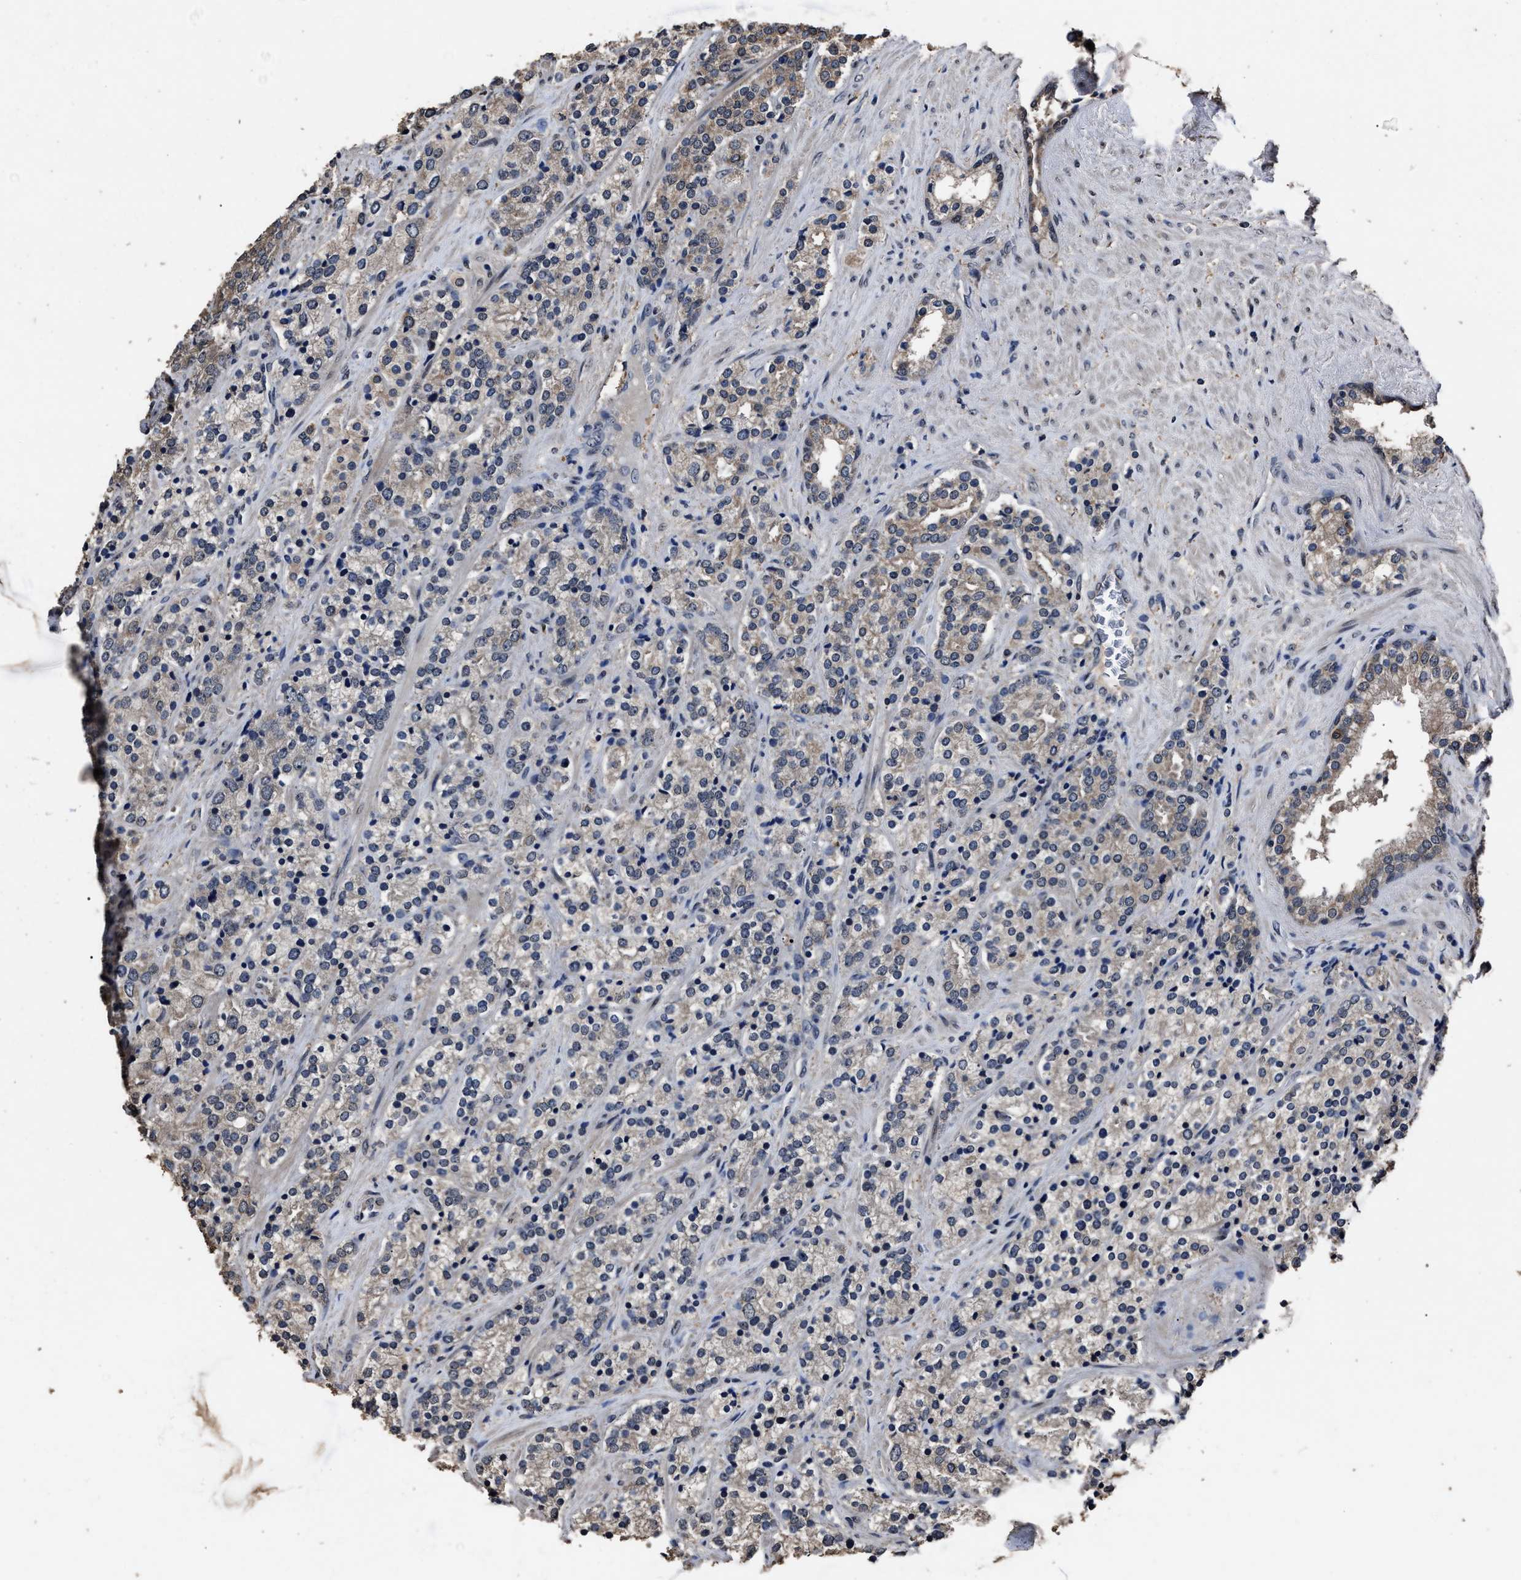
{"staining": {"intensity": "weak", "quantity": "25%-75%", "location": "cytoplasmic/membranous"}, "tissue": "prostate cancer", "cell_type": "Tumor cells", "image_type": "cancer", "snomed": [{"axis": "morphology", "description": "Adenocarcinoma, High grade"}, {"axis": "topography", "description": "Prostate"}], "caption": "Prostate cancer tissue exhibits weak cytoplasmic/membranous staining in about 25%-75% of tumor cells", "gene": "RSBN1L", "patient": {"sex": "male", "age": 71}}